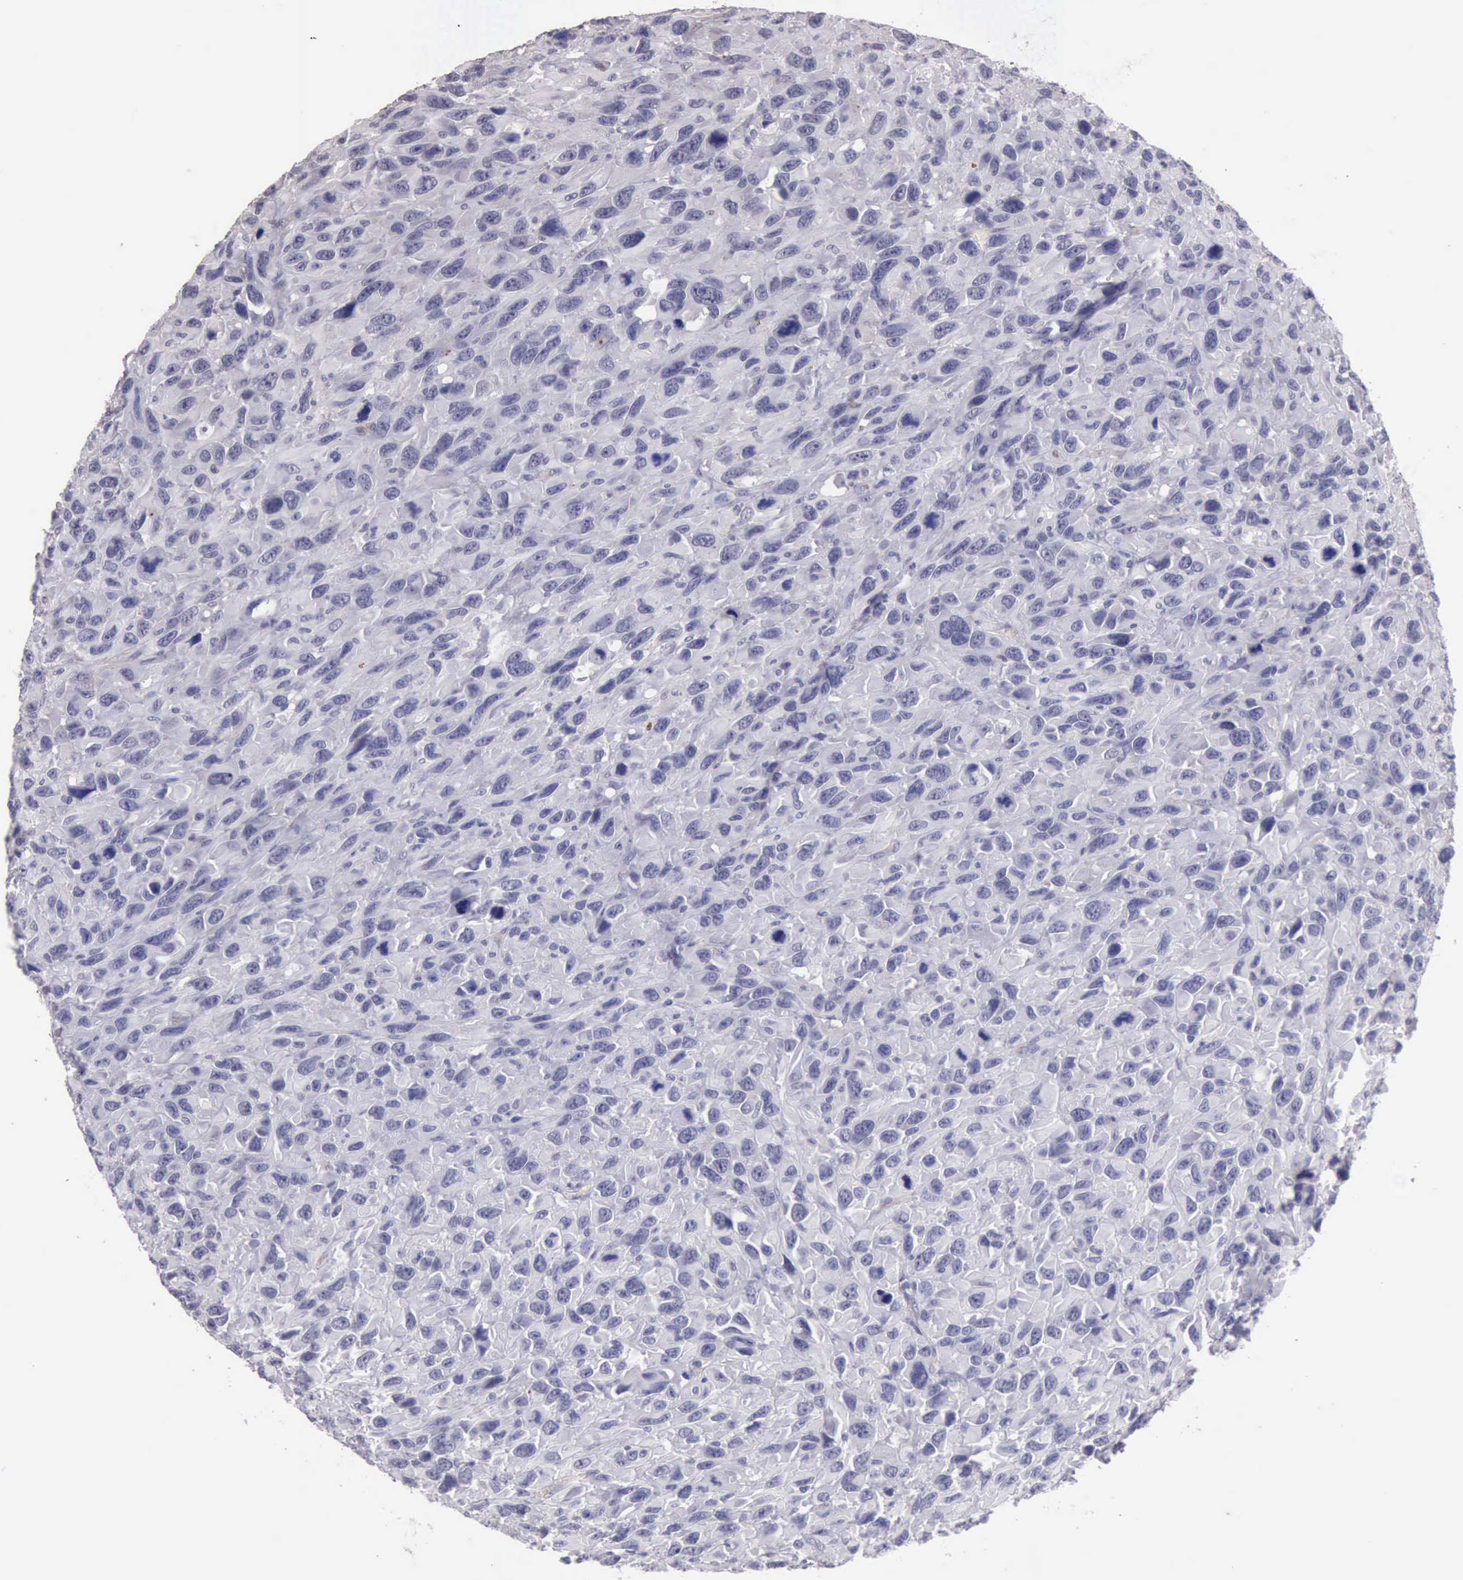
{"staining": {"intensity": "negative", "quantity": "none", "location": "none"}, "tissue": "renal cancer", "cell_type": "Tumor cells", "image_type": "cancer", "snomed": [{"axis": "morphology", "description": "Adenocarcinoma, NOS"}, {"axis": "topography", "description": "Kidney"}], "caption": "This is an IHC micrograph of human renal adenocarcinoma. There is no staining in tumor cells.", "gene": "KCND1", "patient": {"sex": "male", "age": 79}}